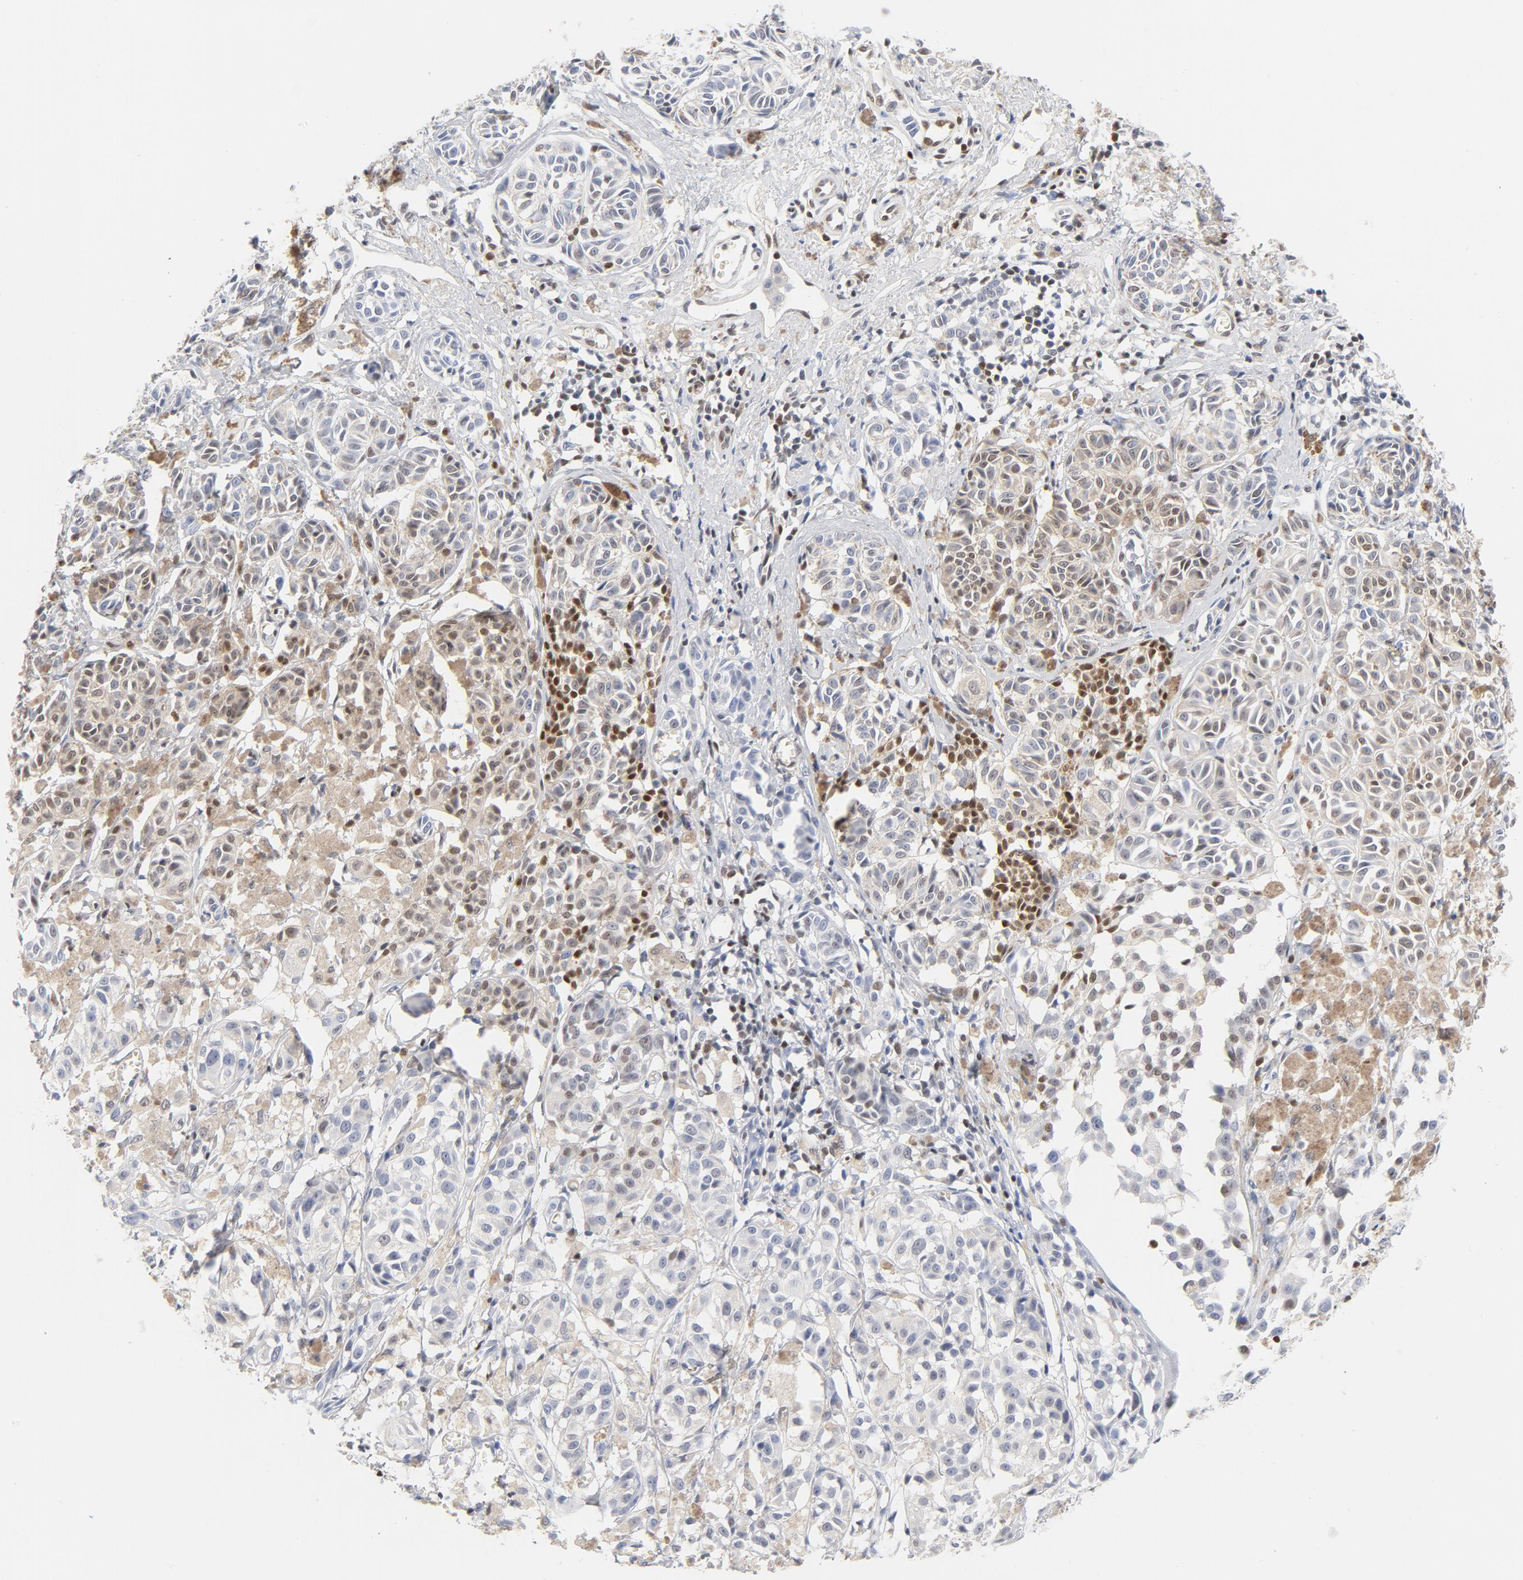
{"staining": {"intensity": "strong", "quantity": "<25%", "location": "nuclear"}, "tissue": "melanoma", "cell_type": "Tumor cells", "image_type": "cancer", "snomed": [{"axis": "morphology", "description": "Malignant melanoma, NOS"}, {"axis": "topography", "description": "Skin"}], "caption": "Immunohistochemistry of melanoma shows medium levels of strong nuclear expression in approximately <25% of tumor cells.", "gene": "CDKN1B", "patient": {"sex": "male", "age": 76}}